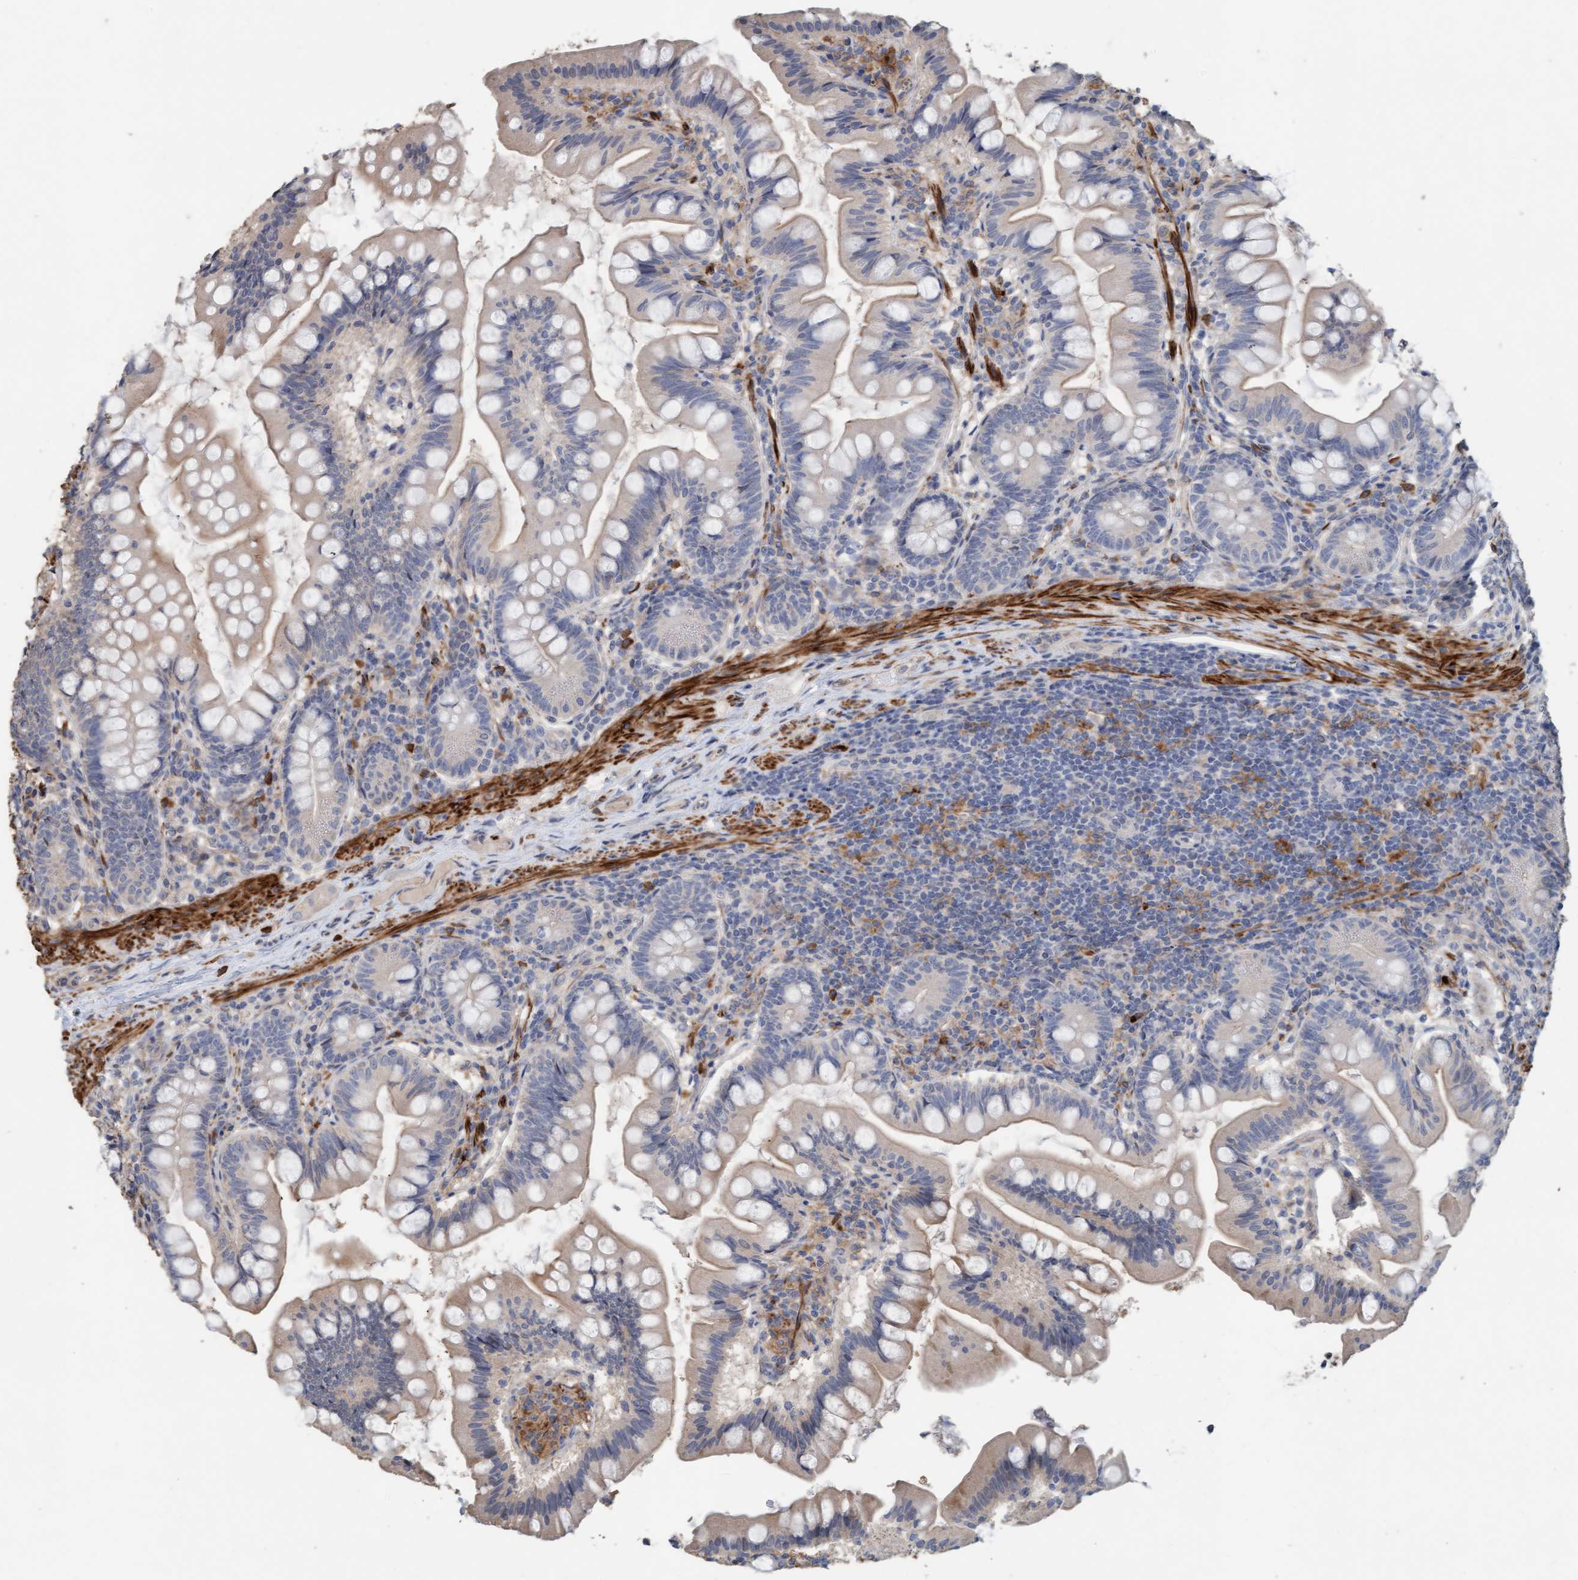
{"staining": {"intensity": "weak", "quantity": ">75%", "location": "cytoplasmic/membranous"}, "tissue": "small intestine", "cell_type": "Glandular cells", "image_type": "normal", "snomed": [{"axis": "morphology", "description": "Normal tissue, NOS"}, {"axis": "topography", "description": "Small intestine"}], "caption": "Weak cytoplasmic/membranous expression is seen in approximately >75% of glandular cells in normal small intestine.", "gene": "LONRF1", "patient": {"sex": "male", "age": 7}}